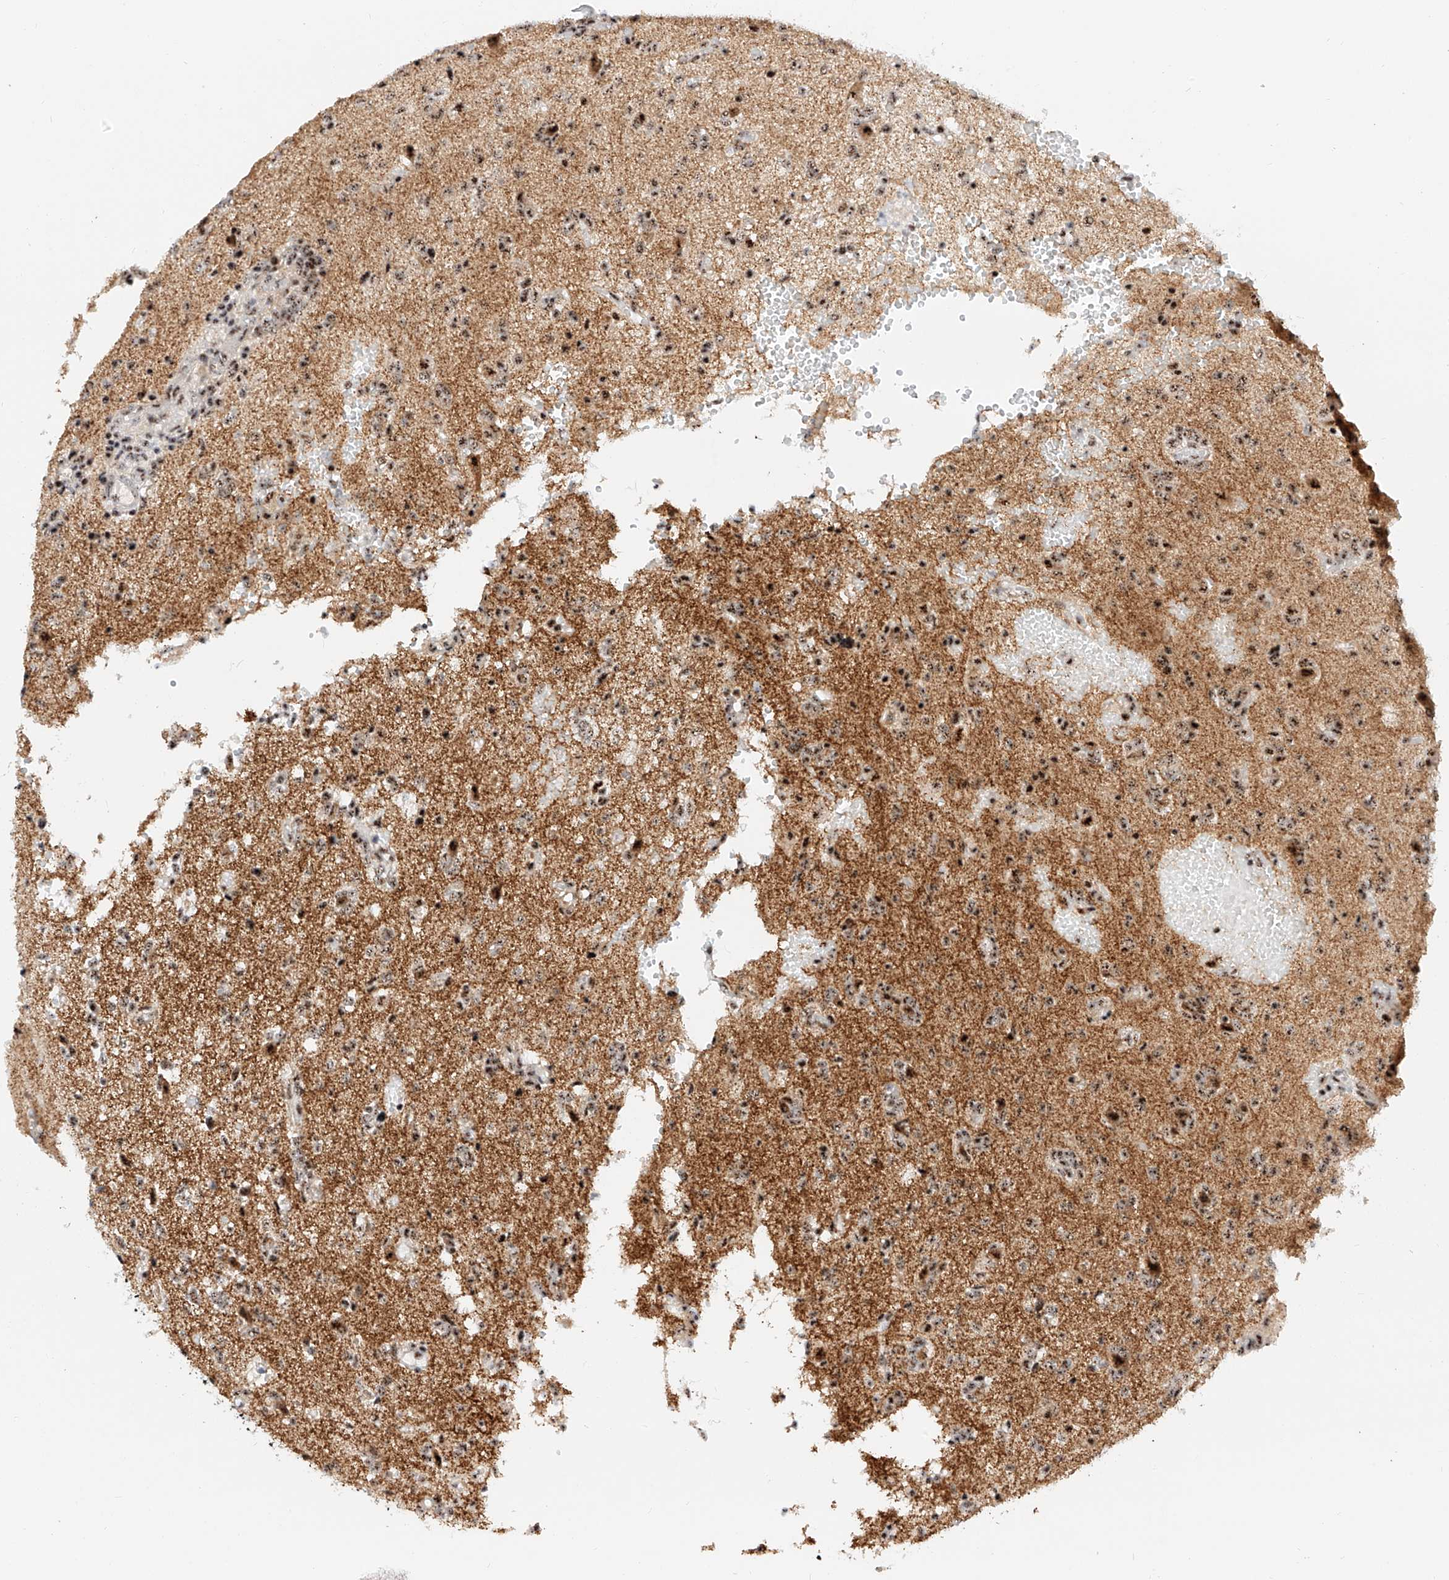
{"staining": {"intensity": "moderate", "quantity": ">75%", "location": "nuclear"}, "tissue": "glioma", "cell_type": "Tumor cells", "image_type": "cancer", "snomed": [{"axis": "morphology", "description": "Glioma, malignant, High grade"}, {"axis": "topography", "description": "Brain"}], "caption": "Human high-grade glioma (malignant) stained for a protein (brown) demonstrates moderate nuclear positive expression in approximately >75% of tumor cells.", "gene": "ATXN7L2", "patient": {"sex": "female", "age": 59}}